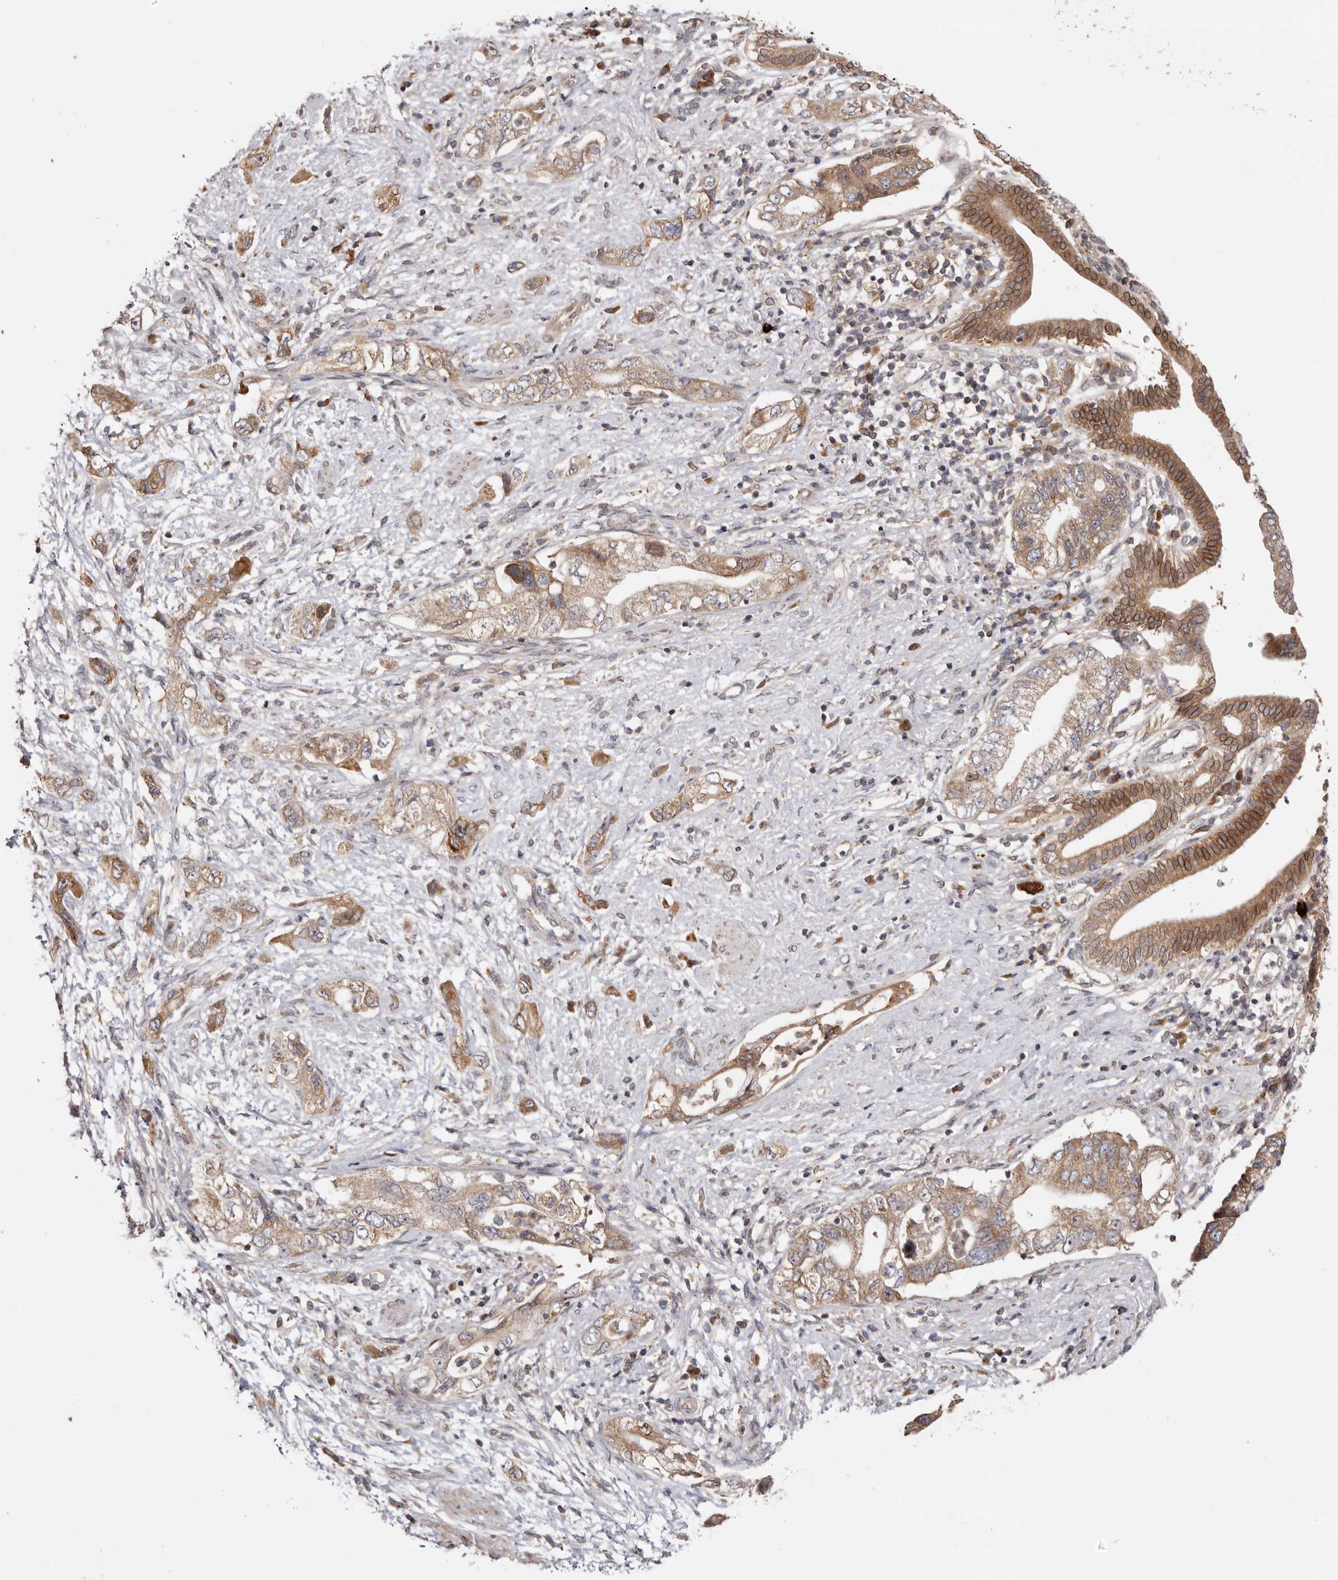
{"staining": {"intensity": "moderate", "quantity": ">75%", "location": "cytoplasmic/membranous"}, "tissue": "pancreatic cancer", "cell_type": "Tumor cells", "image_type": "cancer", "snomed": [{"axis": "morphology", "description": "Adenocarcinoma, NOS"}, {"axis": "topography", "description": "Pancreas"}], "caption": "The image demonstrates immunohistochemical staining of pancreatic adenocarcinoma. There is moderate cytoplasmic/membranous positivity is seen in approximately >75% of tumor cells.", "gene": "TMUB1", "patient": {"sex": "female", "age": 73}}